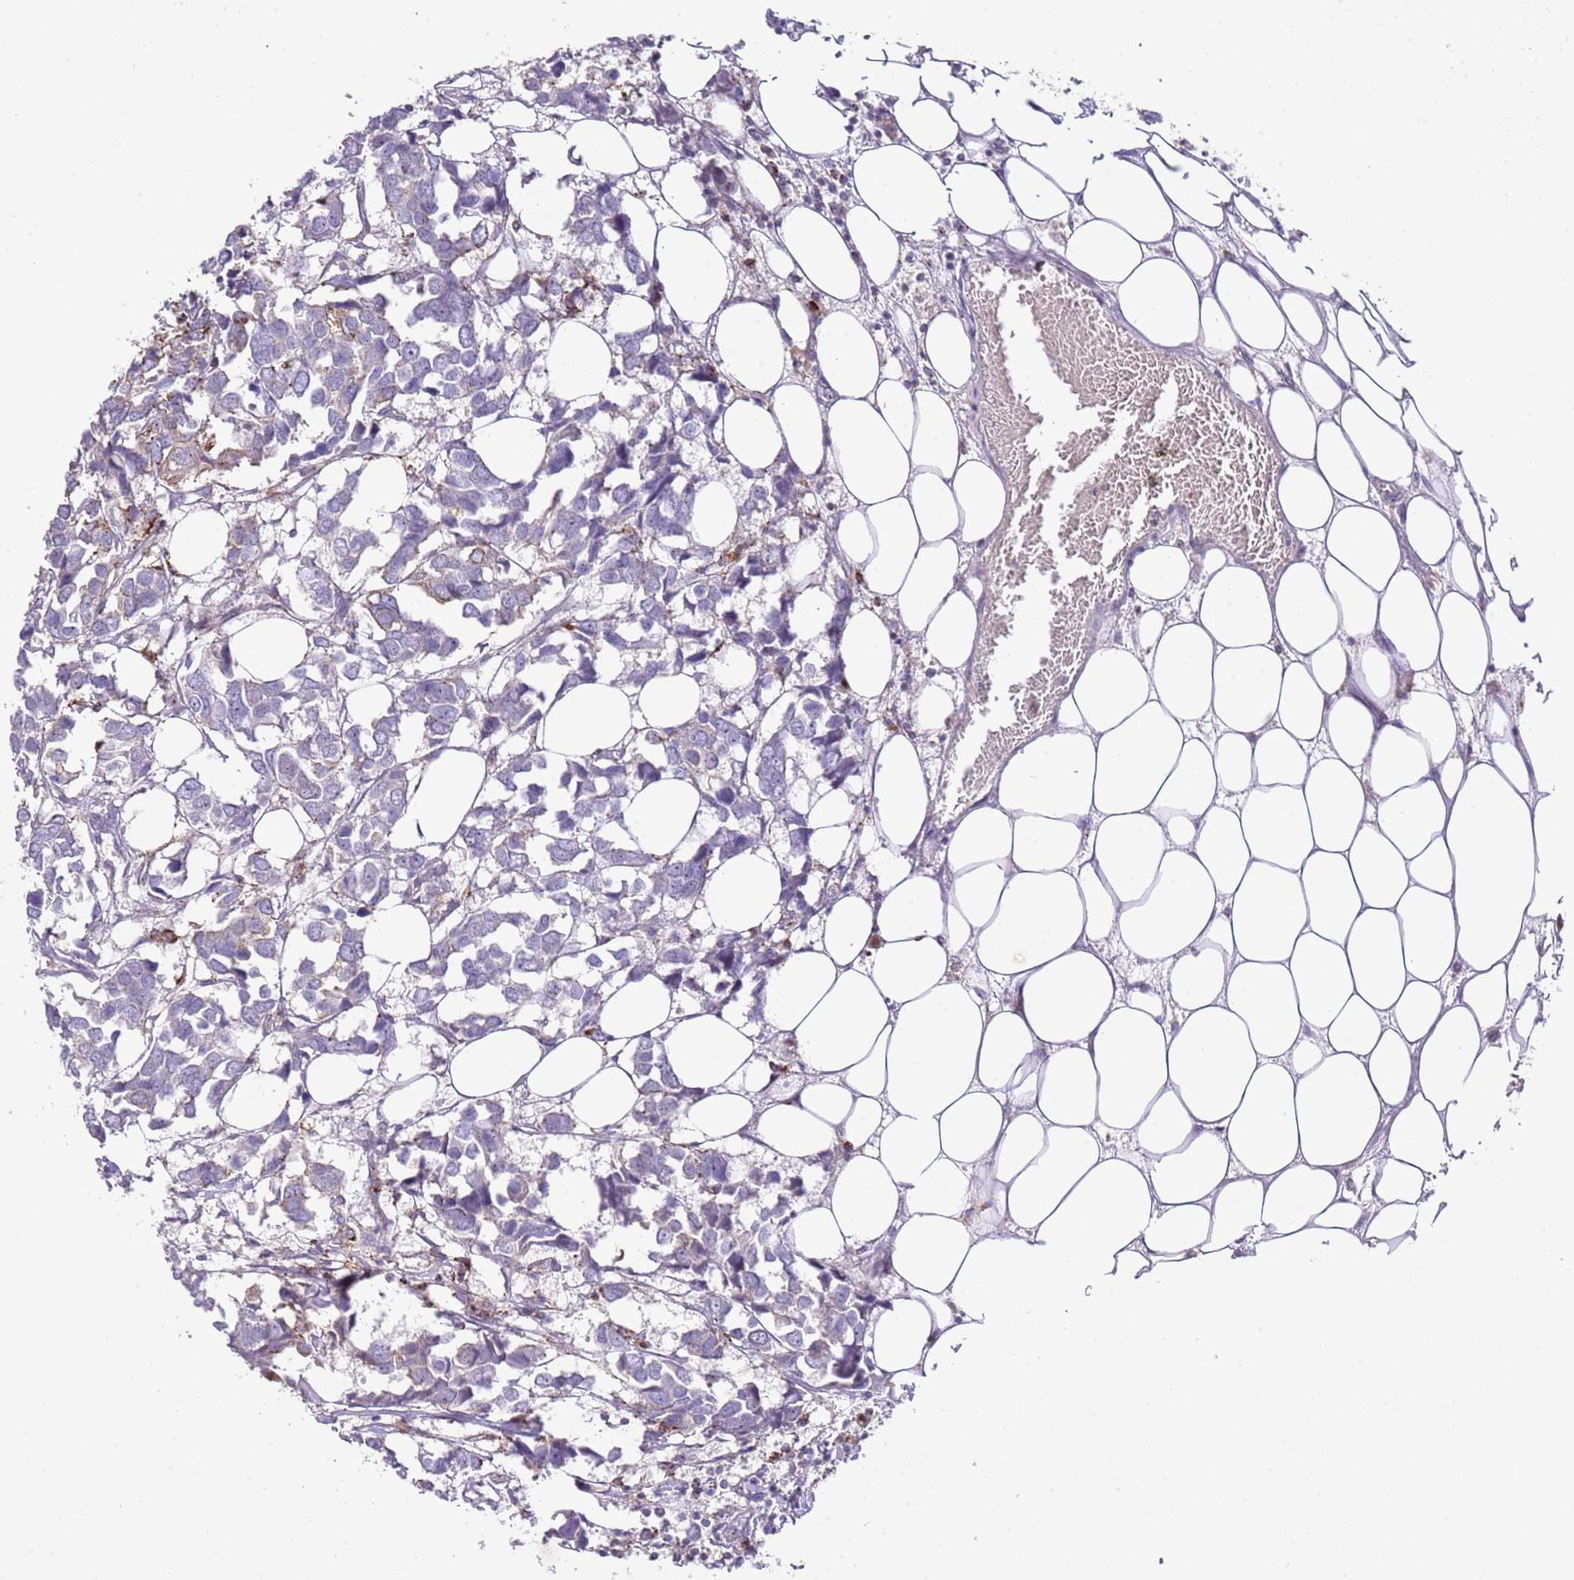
{"staining": {"intensity": "moderate", "quantity": "<25%", "location": "cytoplasmic/membranous"}, "tissue": "breast cancer", "cell_type": "Tumor cells", "image_type": "cancer", "snomed": [{"axis": "morphology", "description": "Duct carcinoma"}, {"axis": "topography", "description": "Breast"}], "caption": "About <25% of tumor cells in invasive ductal carcinoma (breast) demonstrate moderate cytoplasmic/membranous protein positivity as visualized by brown immunohistochemical staining.", "gene": "ABHD17A", "patient": {"sex": "female", "age": 83}}